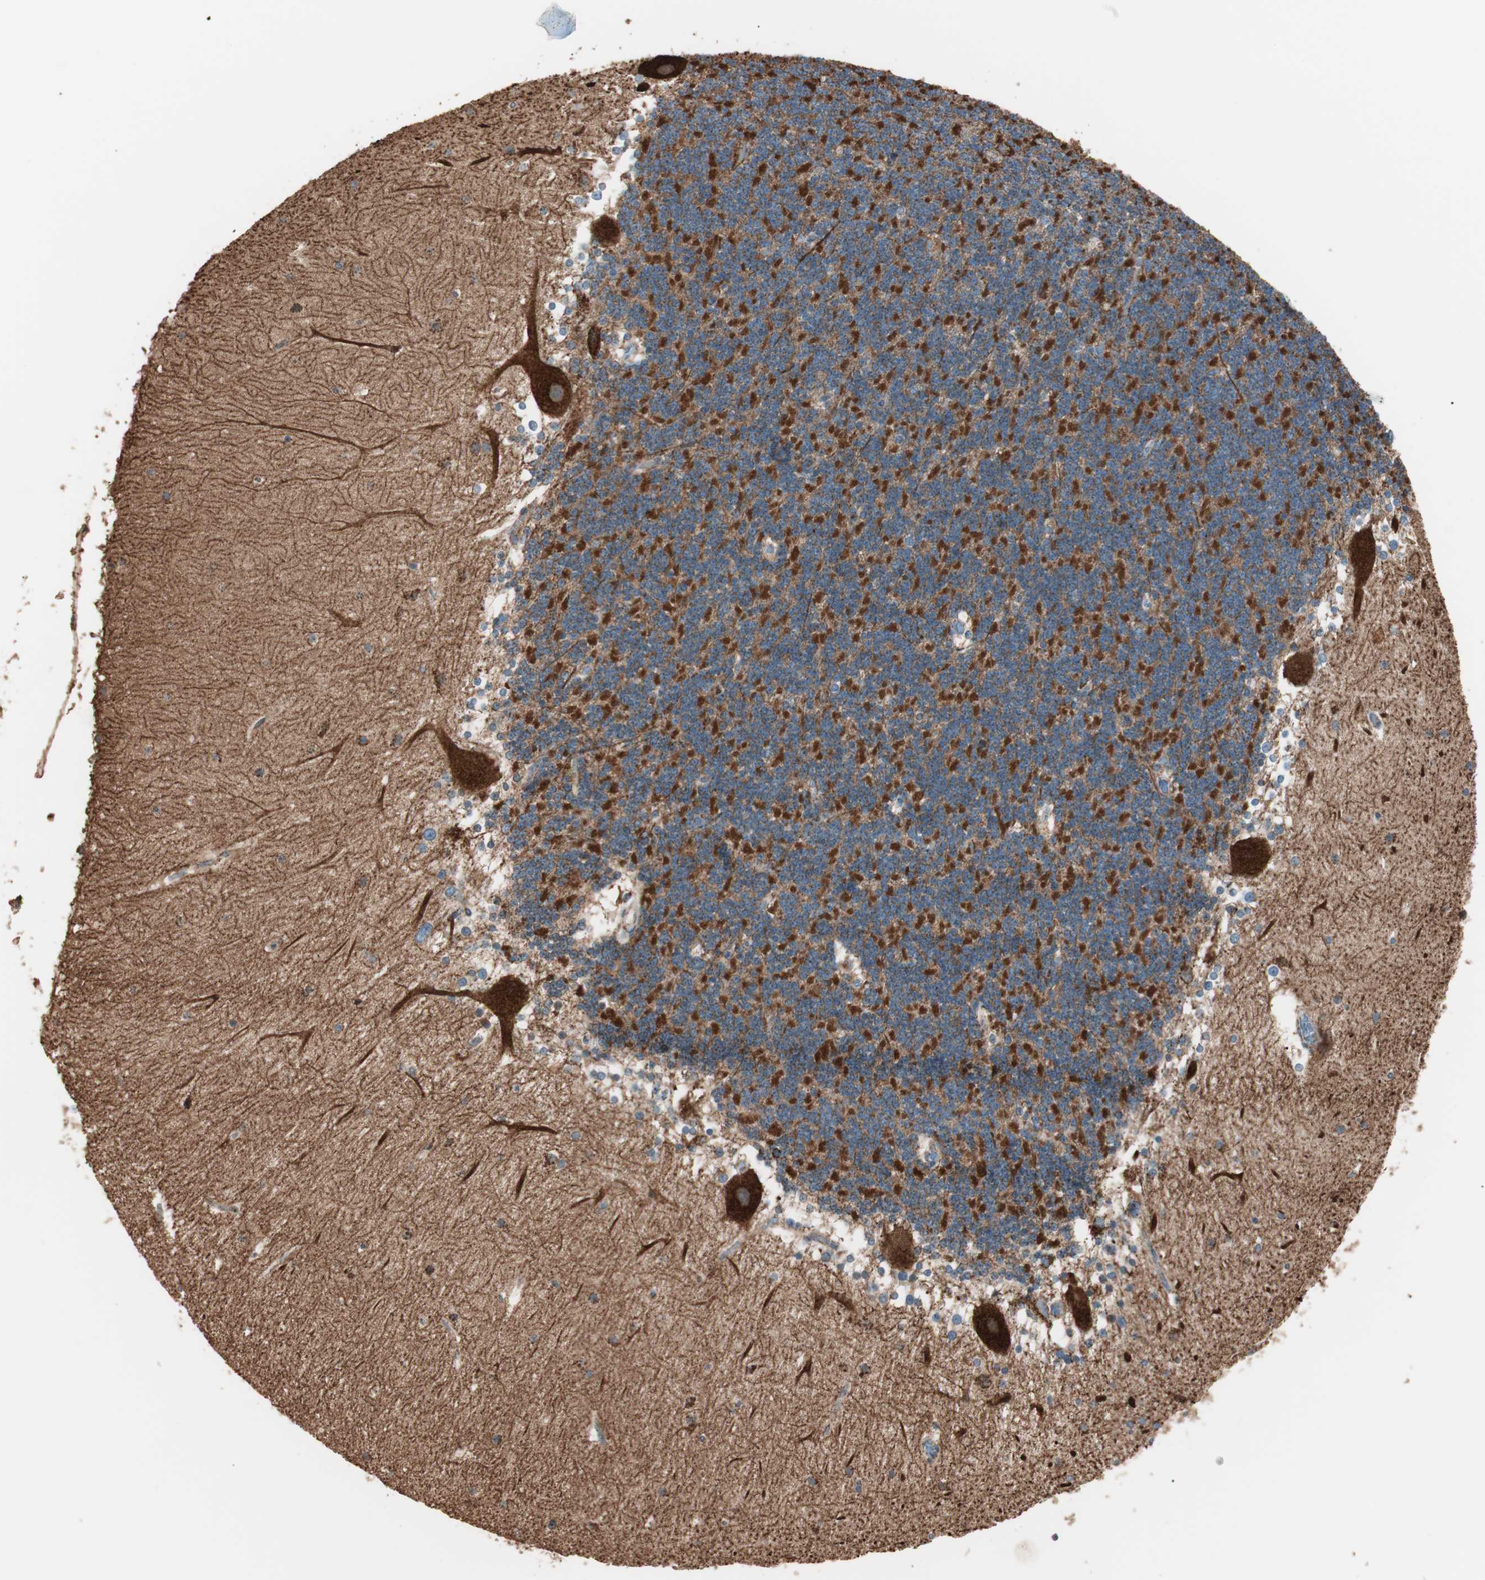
{"staining": {"intensity": "strong", "quantity": ">75%", "location": "cytoplasmic/membranous"}, "tissue": "cerebellum", "cell_type": "Cells in granular layer", "image_type": "normal", "snomed": [{"axis": "morphology", "description": "Normal tissue, NOS"}, {"axis": "topography", "description": "Cerebellum"}], "caption": "High-magnification brightfield microscopy of benign cerebellum stained with DAB (brown) and counterstained with hematoxylin (blue). cells in granular layer exhibit strong cytoplasmic/membranous positivity is appreciated in approximately>75% of cells. Immunohistochemistry (ihc) stains the protein in brown and the nuclei are stained blue.", "gene": "TOMM22", "patient": {"sex": "female", "age": 19}}